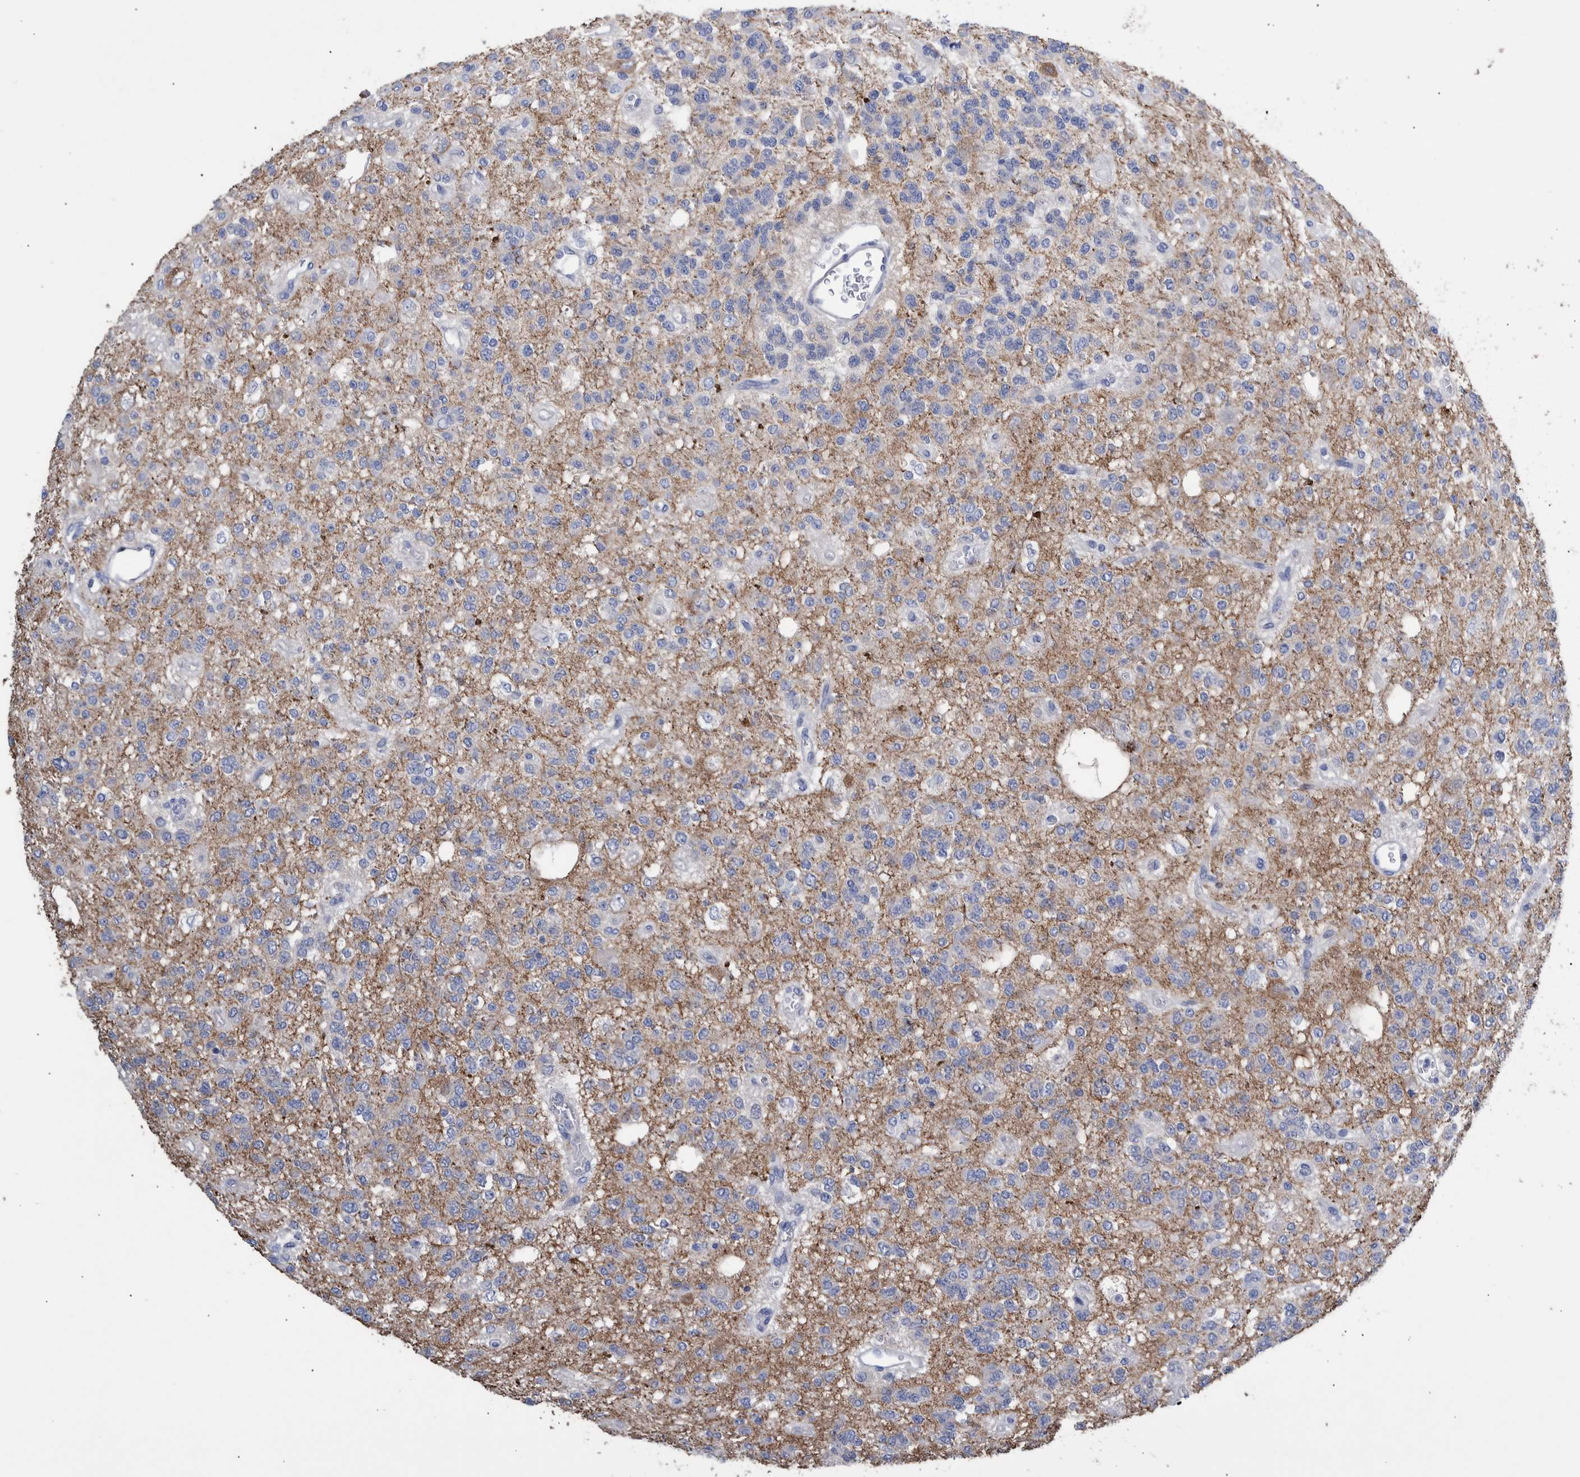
{"staining": {"intensity": "negative", "quantity": "none", "location": "none"}, "tissue": "glioma", "cell_type": "Tumor cells", "image_type": "cancer", "snomed": [{"axis": "morphology", "description": "Glioma, malignant, Low grade"}, {"axis": "topography", "description": "Brain"}], "caption": "This is an immunohistochemistry photomicrograph of human glioma. There is no positivity in tumor cells.", "gene": "PPP3CC", "patient": {"sex": "male", "age": 38}}